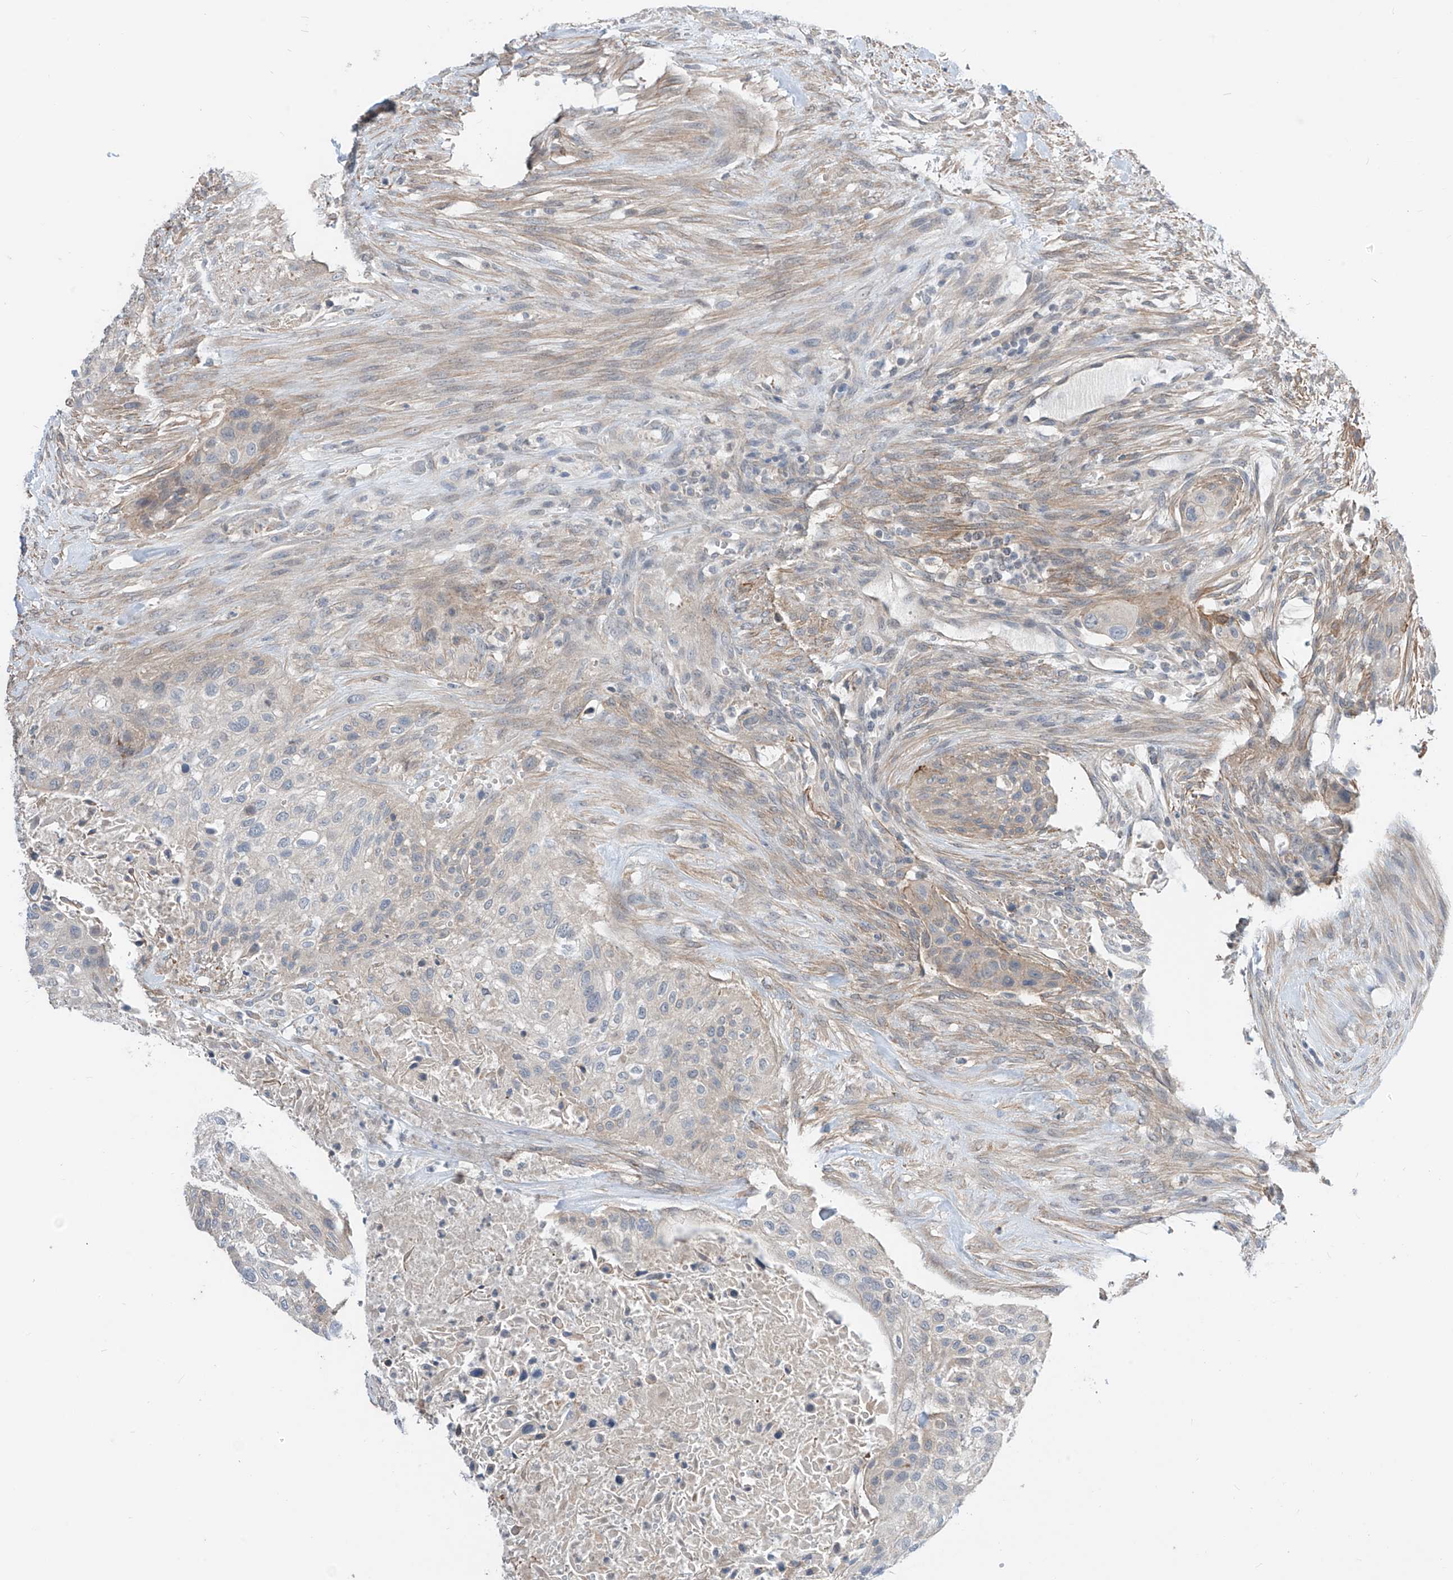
{"staining": {"intensity": "negative", "quantity": "none", "location": "none"}, "tissue": "urothelial cancer", "cell_type": "Tumor cells", "image_type": "cancer", "snomed": [{"axis": "morphology", "description": "Urothelial carcinoma, High grade"}, {"axis": "topography", "description": "Urinary bladder"}], "caption": "Urothelial cancer was stained to show a protein in brown. There is no significant expression in tumor cells.", "gene": "ABLIM2", "patient": {"sex": "male", "age": 35}}